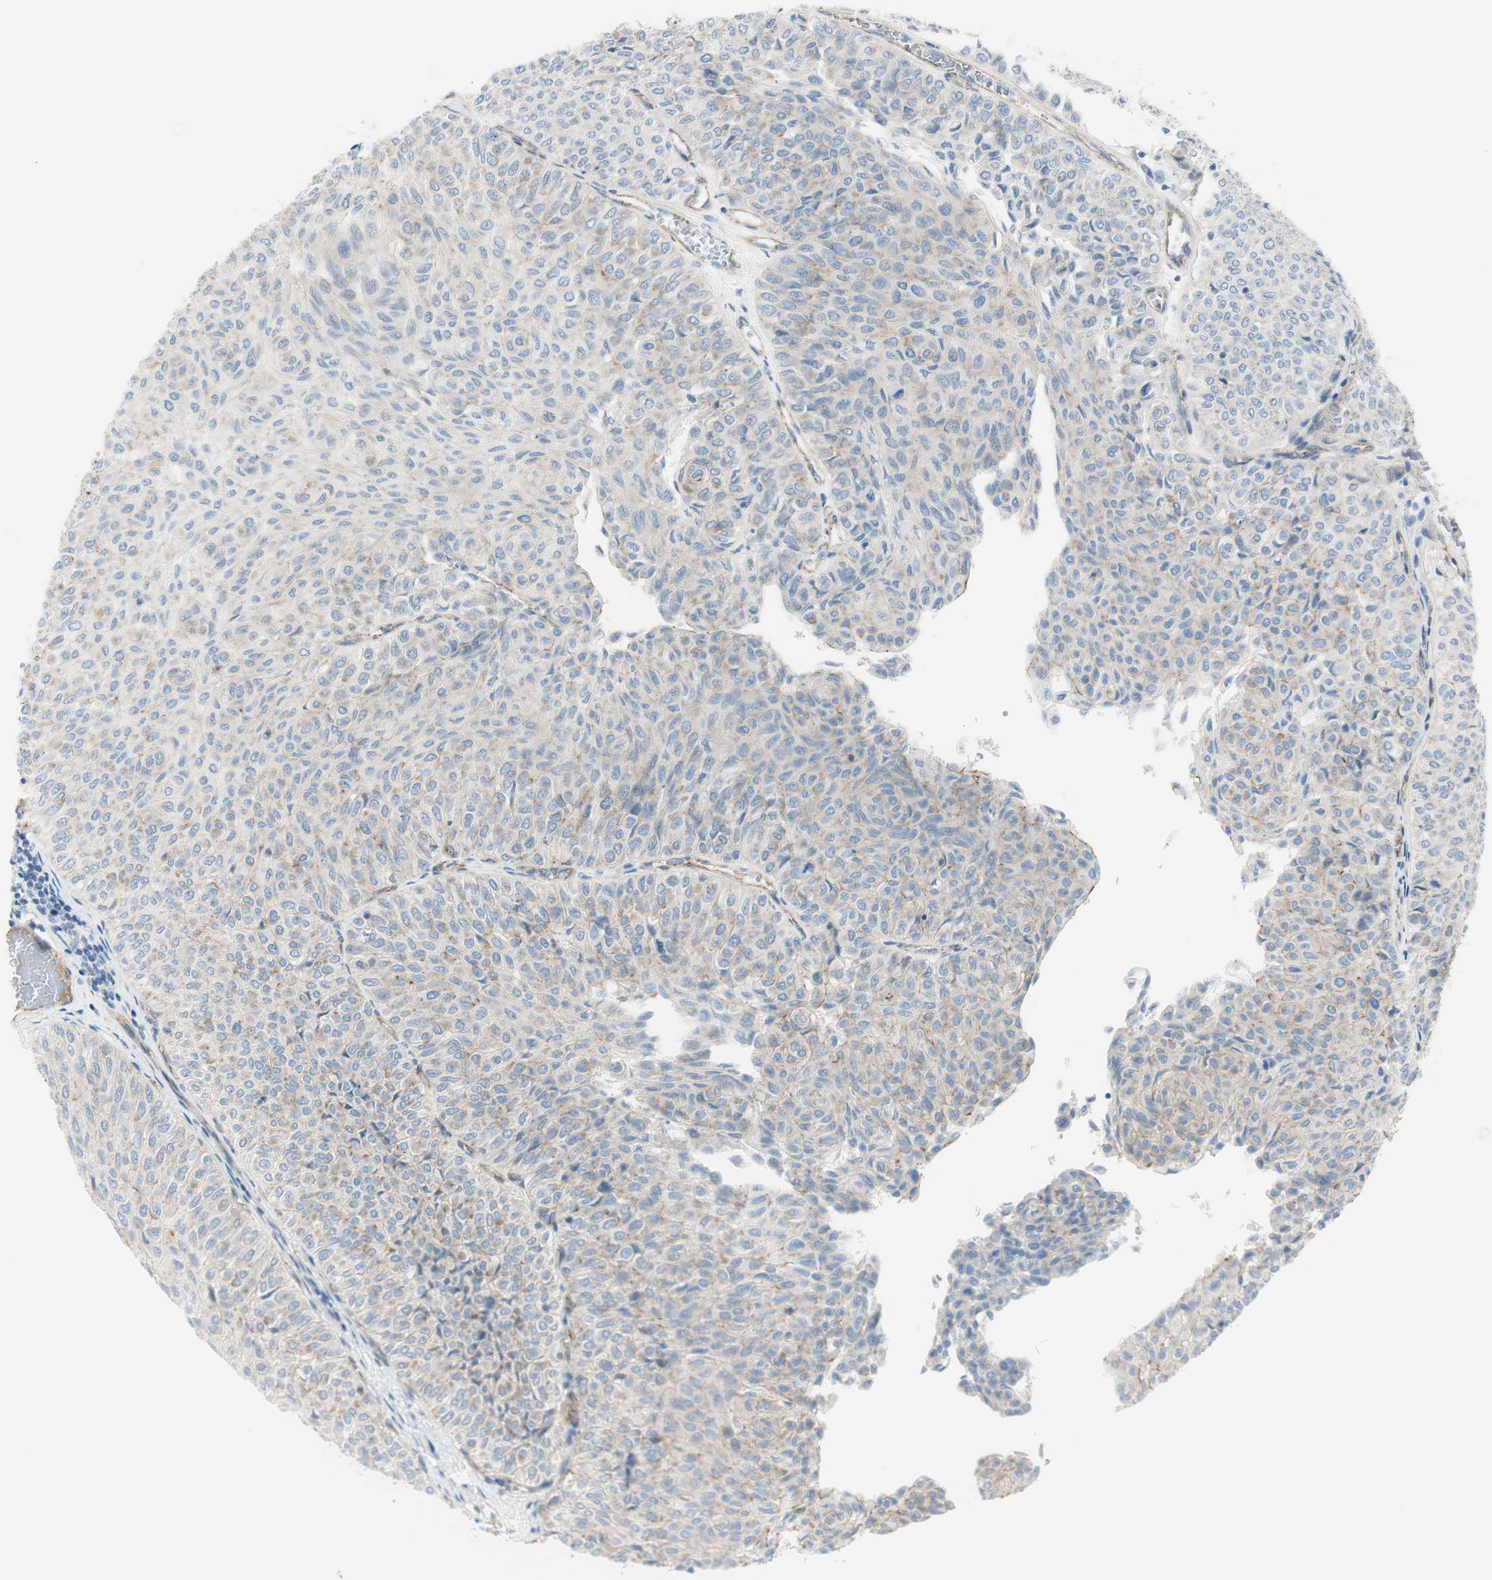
{"staining": {"intensity": "weak", "quantity": "25%-75%", "location": "cytoplasmic/membranous"}, "tissue": "urothelial cancer", "cell_type": "Tumor cells", "image_type": "cancer", "snomed": [{"axis": "morphology", "description": "Urothelial carcinoma, Low grade"}, {"axis": "topography", "description": "Urinary bladder"}], "caption": "IHC photomicrograph of urothelial carcinoma (low-grade) stained for a protein (brown), which displays low levels of weak cytoplasmic/membranous expression in approximately 25%-75% of tumor cells.", "gene": "TJP1", "patient": {"sex": "male", "age": 78}}